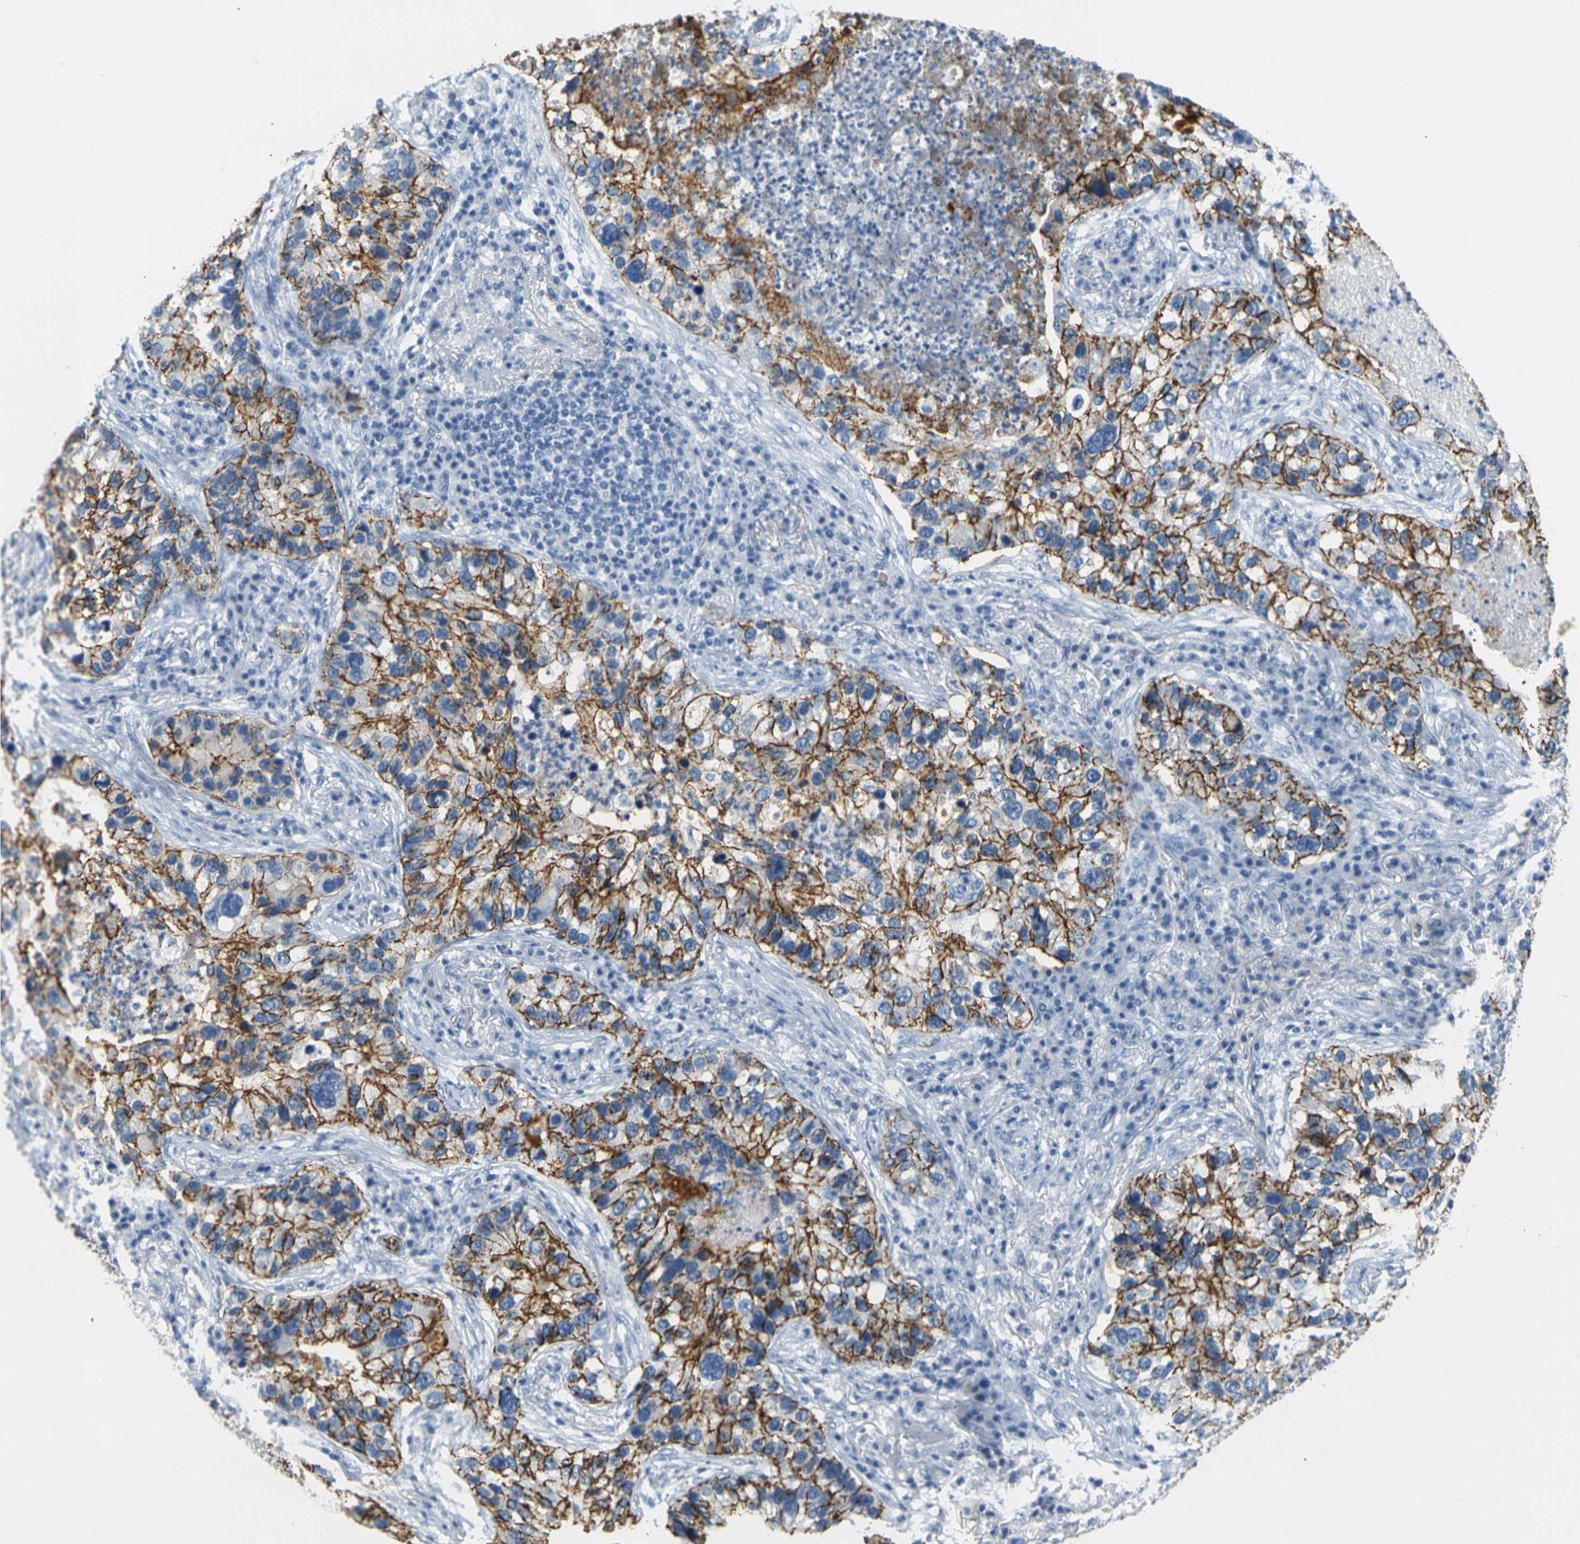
{"staining": {"intensity": "strong", "quantity": ">75%", "location": "cytoplasmic/membranous"}, "tissue": "lung cancer", "cell_type": "Tumor cells", "image_type": "cancer", "snomed": [{"axis": "morphology", "description": "Normal tissue, NOS"}, {"axis": "morphology", "description": "Adenocarcinoma, NOS"}, {"axis": "topography", "description": "Bronchus"}, {"axis": "topography", "description": "Lung"}], "caption": "Lung cancer was stained to show a protein in brown. There is high levels of strong cytoplasmic/membranous staining in about >75% of tumor cells.", "gene": "CLDN7", "patient": {"sex": "male", "age": 54}}